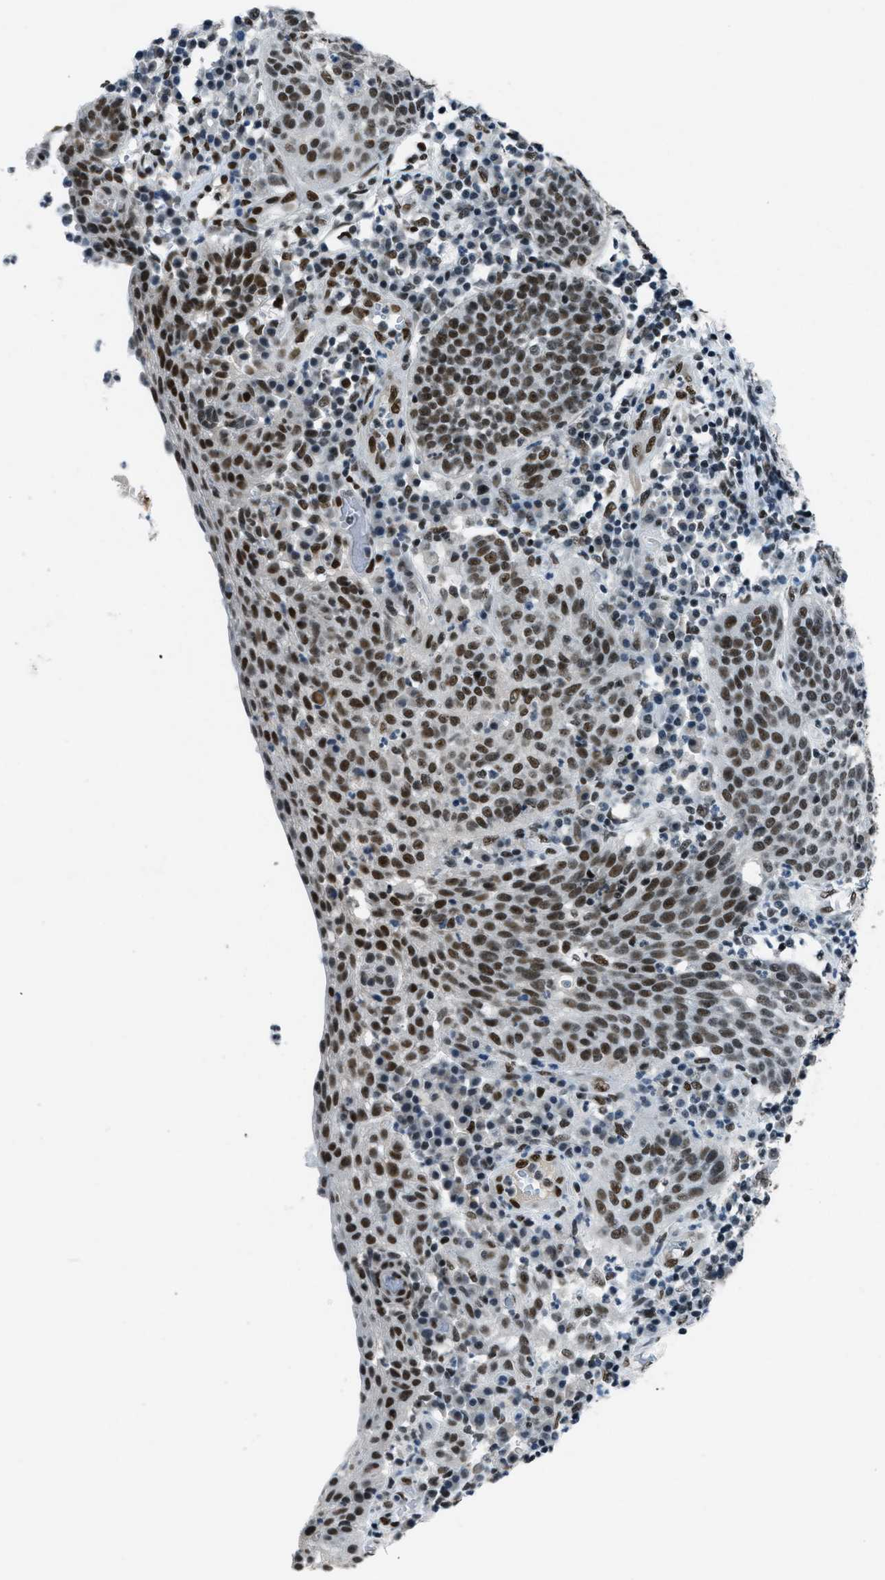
{"staining": {"intensity": "strong", "quantity": ">75%", "location": "nuclear"}, "tissue": "cervical cancer", "cell_type": "Tumor cells", "image_type": "cancer", "snomed": [{"axis": "morphology", "description": "Squamous cell carcinoma, NOS"}, {"axis": "topography", "description": "Cervix"}], "caption": "Protein analysis of cervical cancer tissue shows strong nuclear staining in approximately >75% of tumor cells.", "gene": "GATAD2B", "patient": {"sex": "female", "age": 34}}